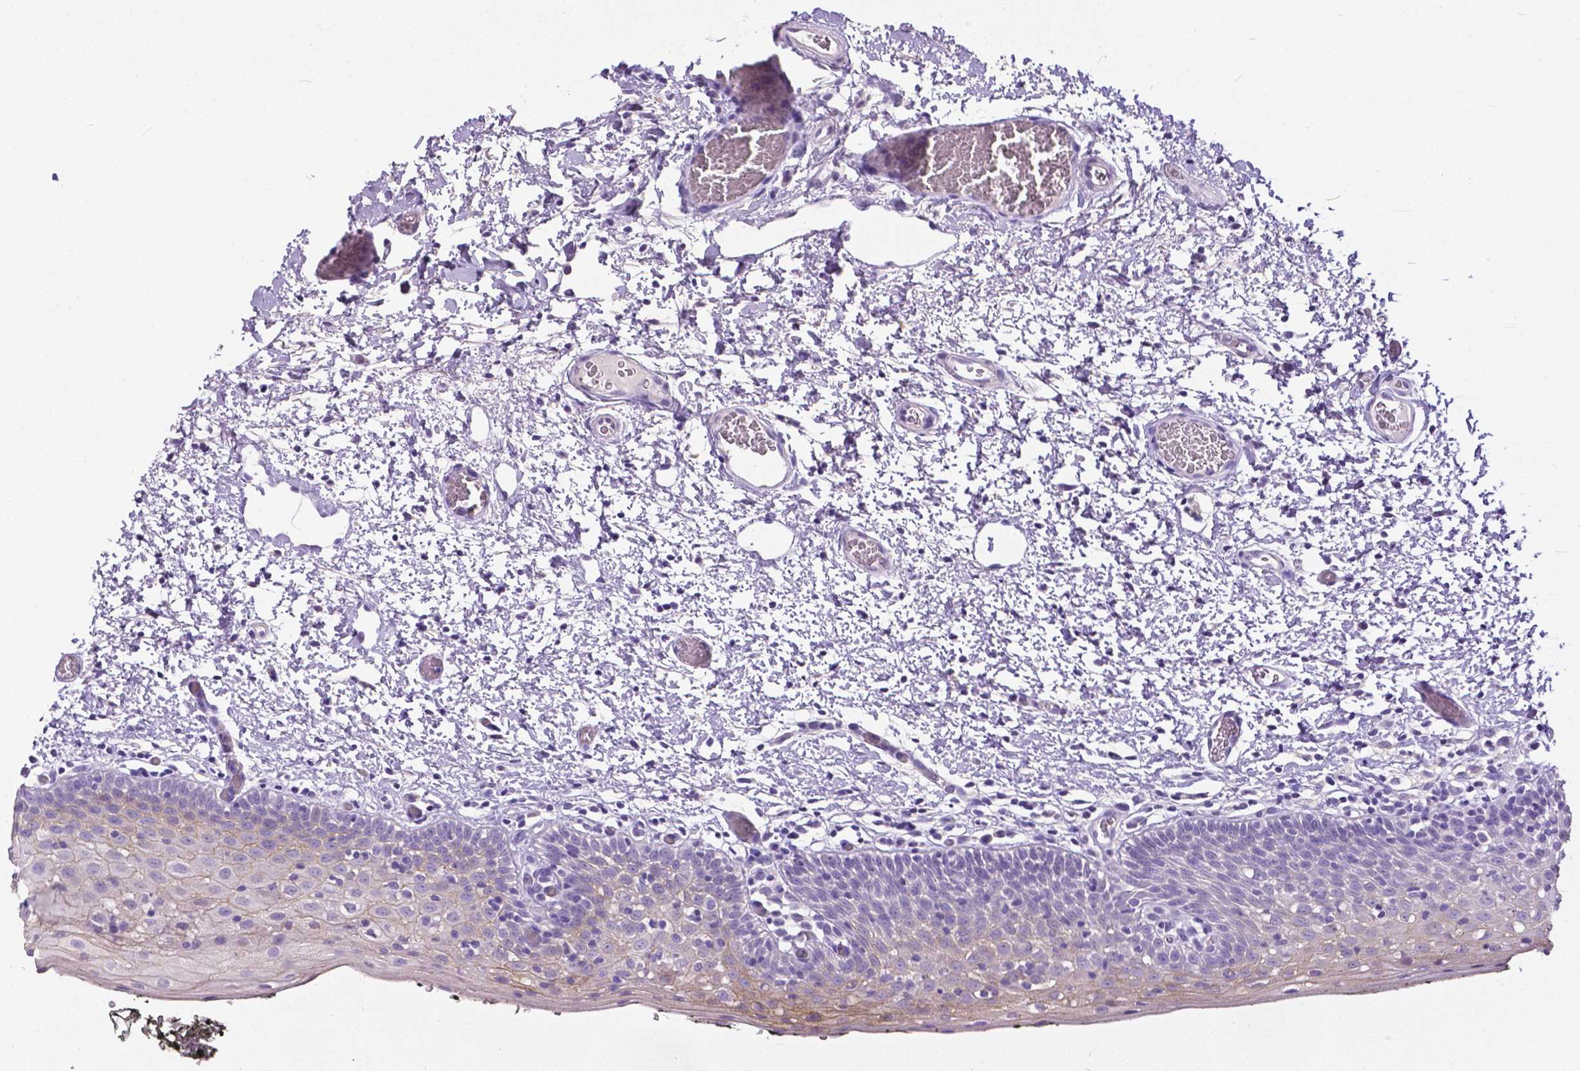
{"staining": {"intensity": "moderate", "quantity": "<25%", "location": "cytoplasmic/membranous"}, "tissue": "oral mucosa", "cell_type": "Squamous epithelial cells", "image_type": "normal", "snomed": [{"axis": "morphology", "description": "Normal tissue, NOS"}, {"axis": "morphology", "description": "Squamous cell carcinoma, NOS"}, {"axis": "topography", "description": "Oral tissue"}, {"axis": "topography", "description": "Head-Neck"}], "caption": "The histopathology image reveals staining of benign oral mucosa, revealing moderate cytoplasmic/membranous protein staining (brown color) within squamous epithelial cells. (IHC, brightfield microscopy, high magnification).", "gene": "OCLN", "patient": {"sex": "male", "age": 69}}